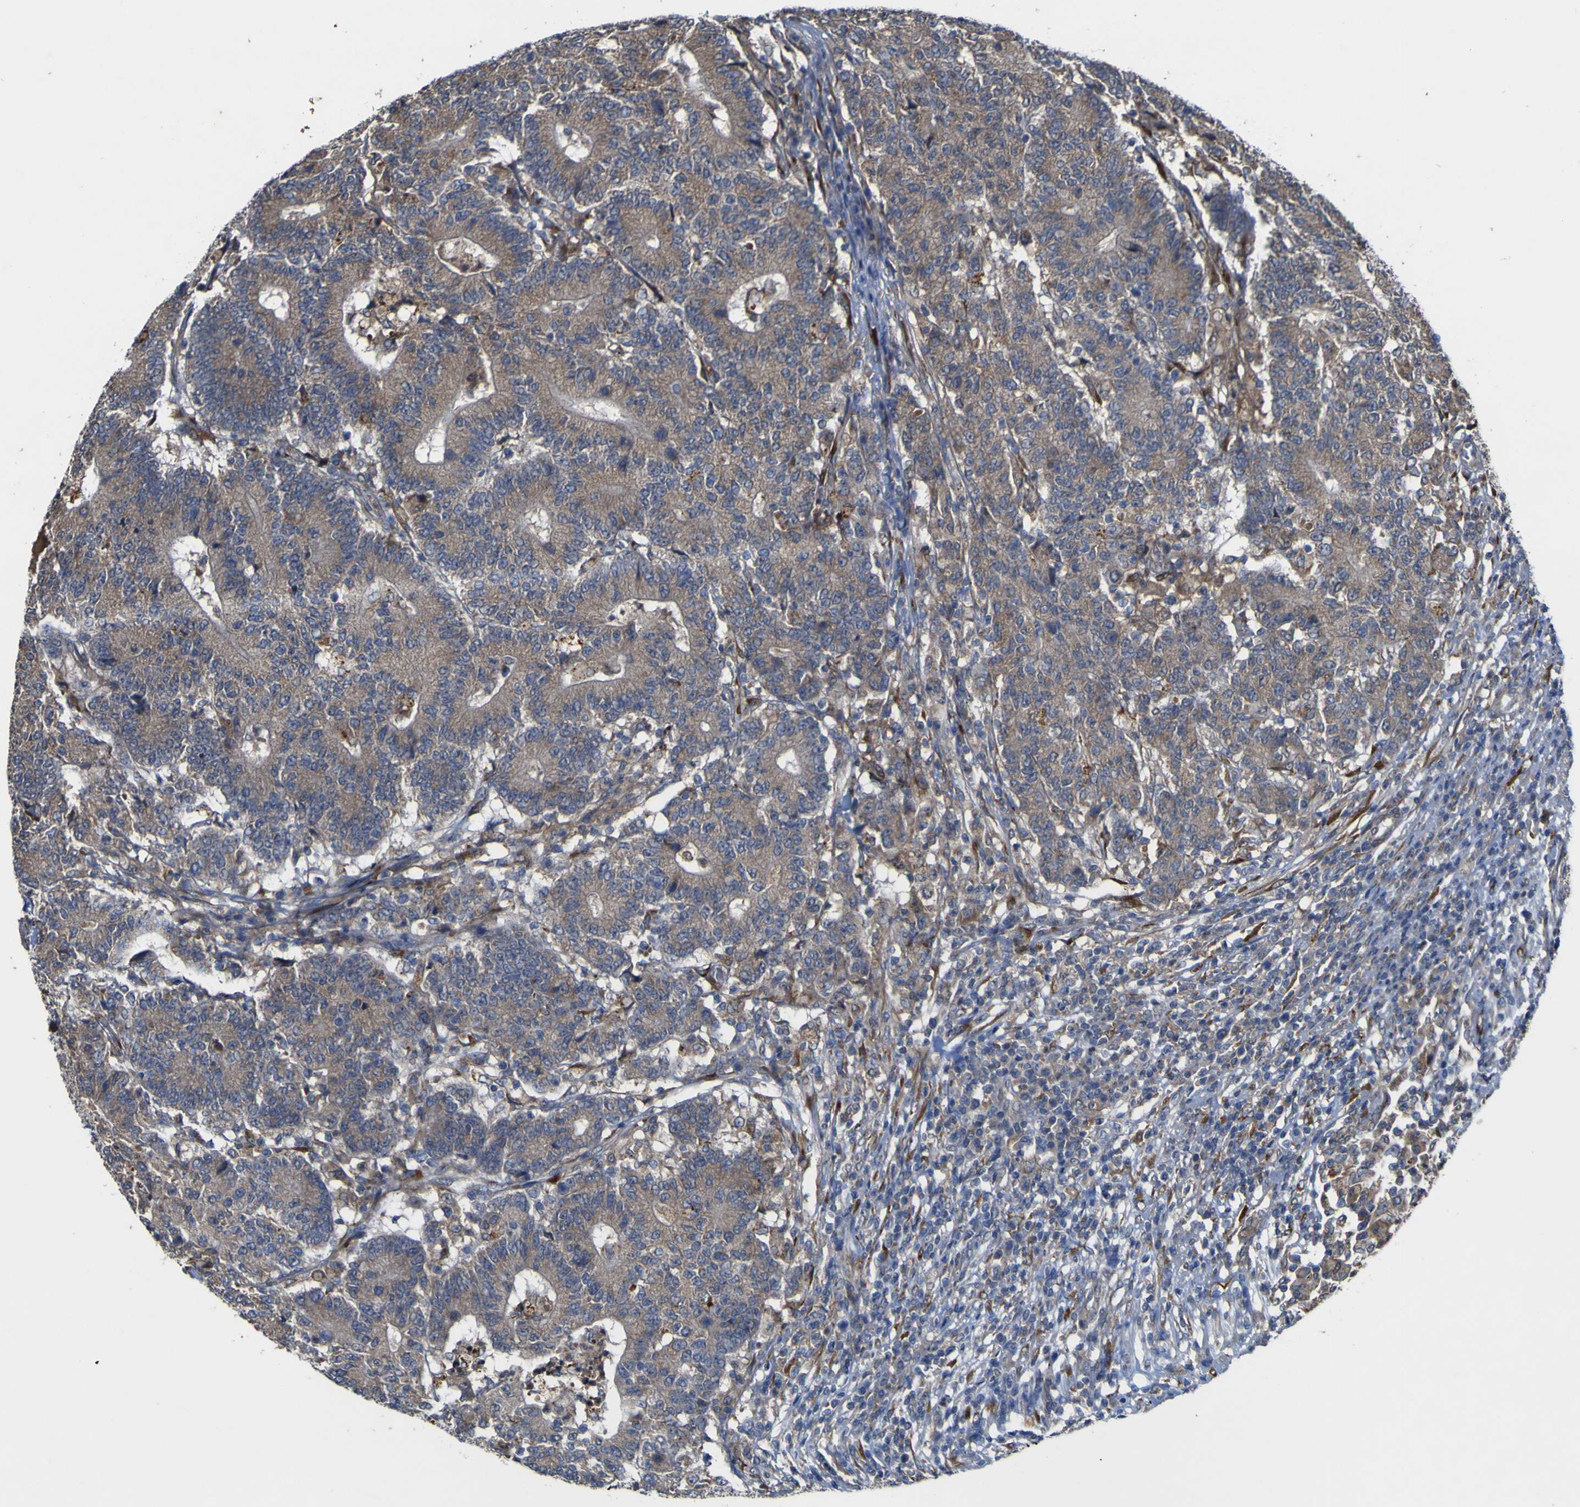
{"staining": {"intensity": "weak", "quantity": ">75%", "location": "cytoplasmic/membranous"}, "tissue": "colorectal cancer", "cell_type": "Tumor cells", "image_type": "cancer", "snomed": [{"axis": "morphology", "description": "Normal tissue, NOS"}, {"axis": "morphology", "description": "Adenocarcinoma, NOS"}, {"axis": "topography", "description": "Colon"}], "caption": "Protein expression analysis of colorectal cancer (adenocarcinoma) demonstrates weak cytoplasmic/membranous positivity in approximately >75% of tumor cells.", "gene": "IRAK2", "patient": {"sex": "female", "age": 75}}